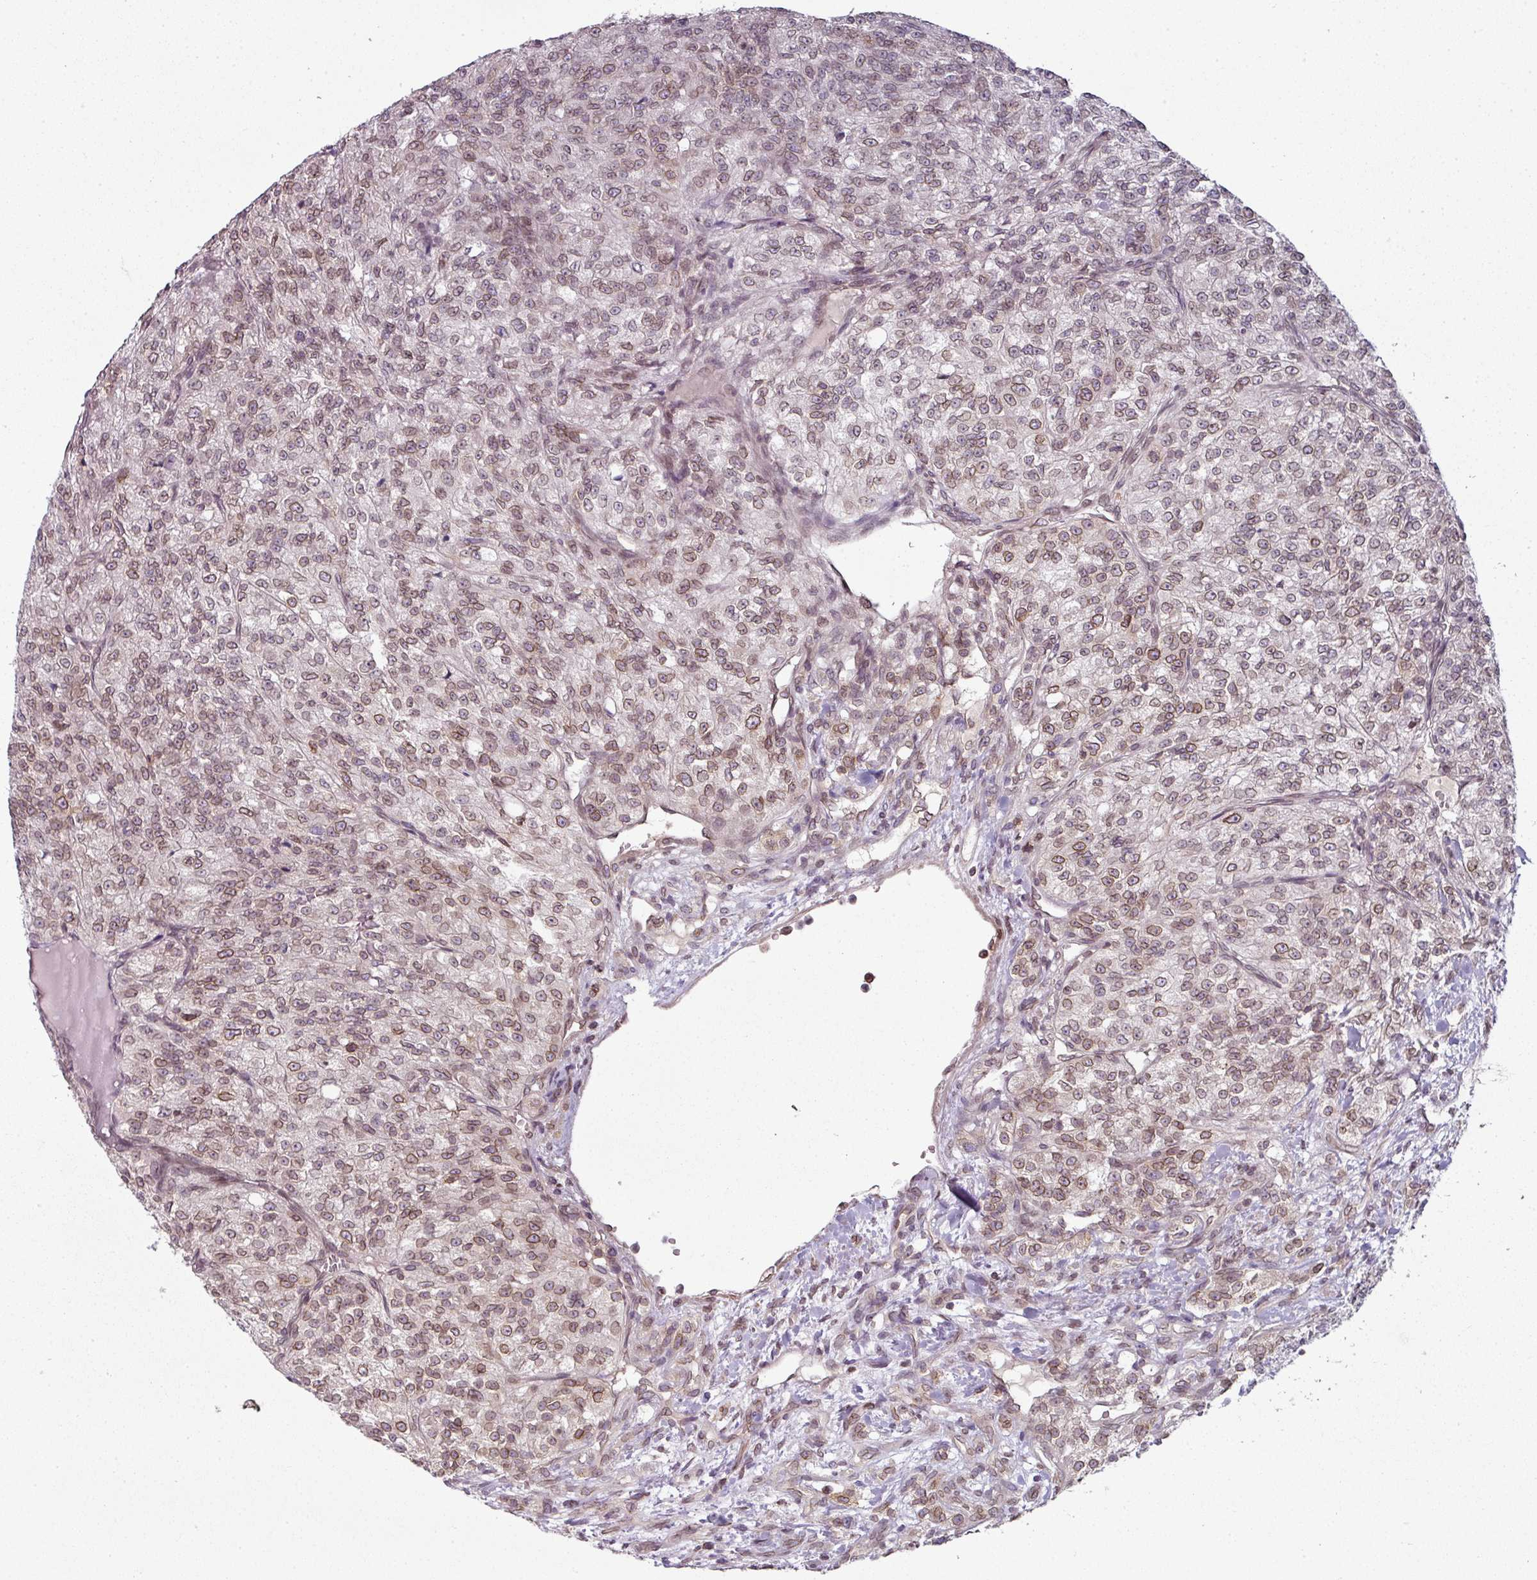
{"staining": {"intensity": "moderate", "quantity": "25%-75%", "location": "cytoplasmic/membranous,nuclear"}, "tissue": "renal cancer", "cell_type": "Tumor cells", "image_type": "cancer", "snomed": [{"axis": "morphology", "description": "Adenocarcinoma, NOS"}, {"axis": "topography", "description": "Kidney"}], "caption": "Protein expression analysis of human renal adenocarcinoma reveals moderate cytoplasmic/membranous and nuclear expression in about 25%-75% of tumor cells. (Stains: DAB (3,3'-diaminobenzidine) in brown, nuclei in blue, Microscopy: brightfield microscopy at high magnification).", "gene": "RANGAP1", "patient": {"sex": "female", "age": 63}}